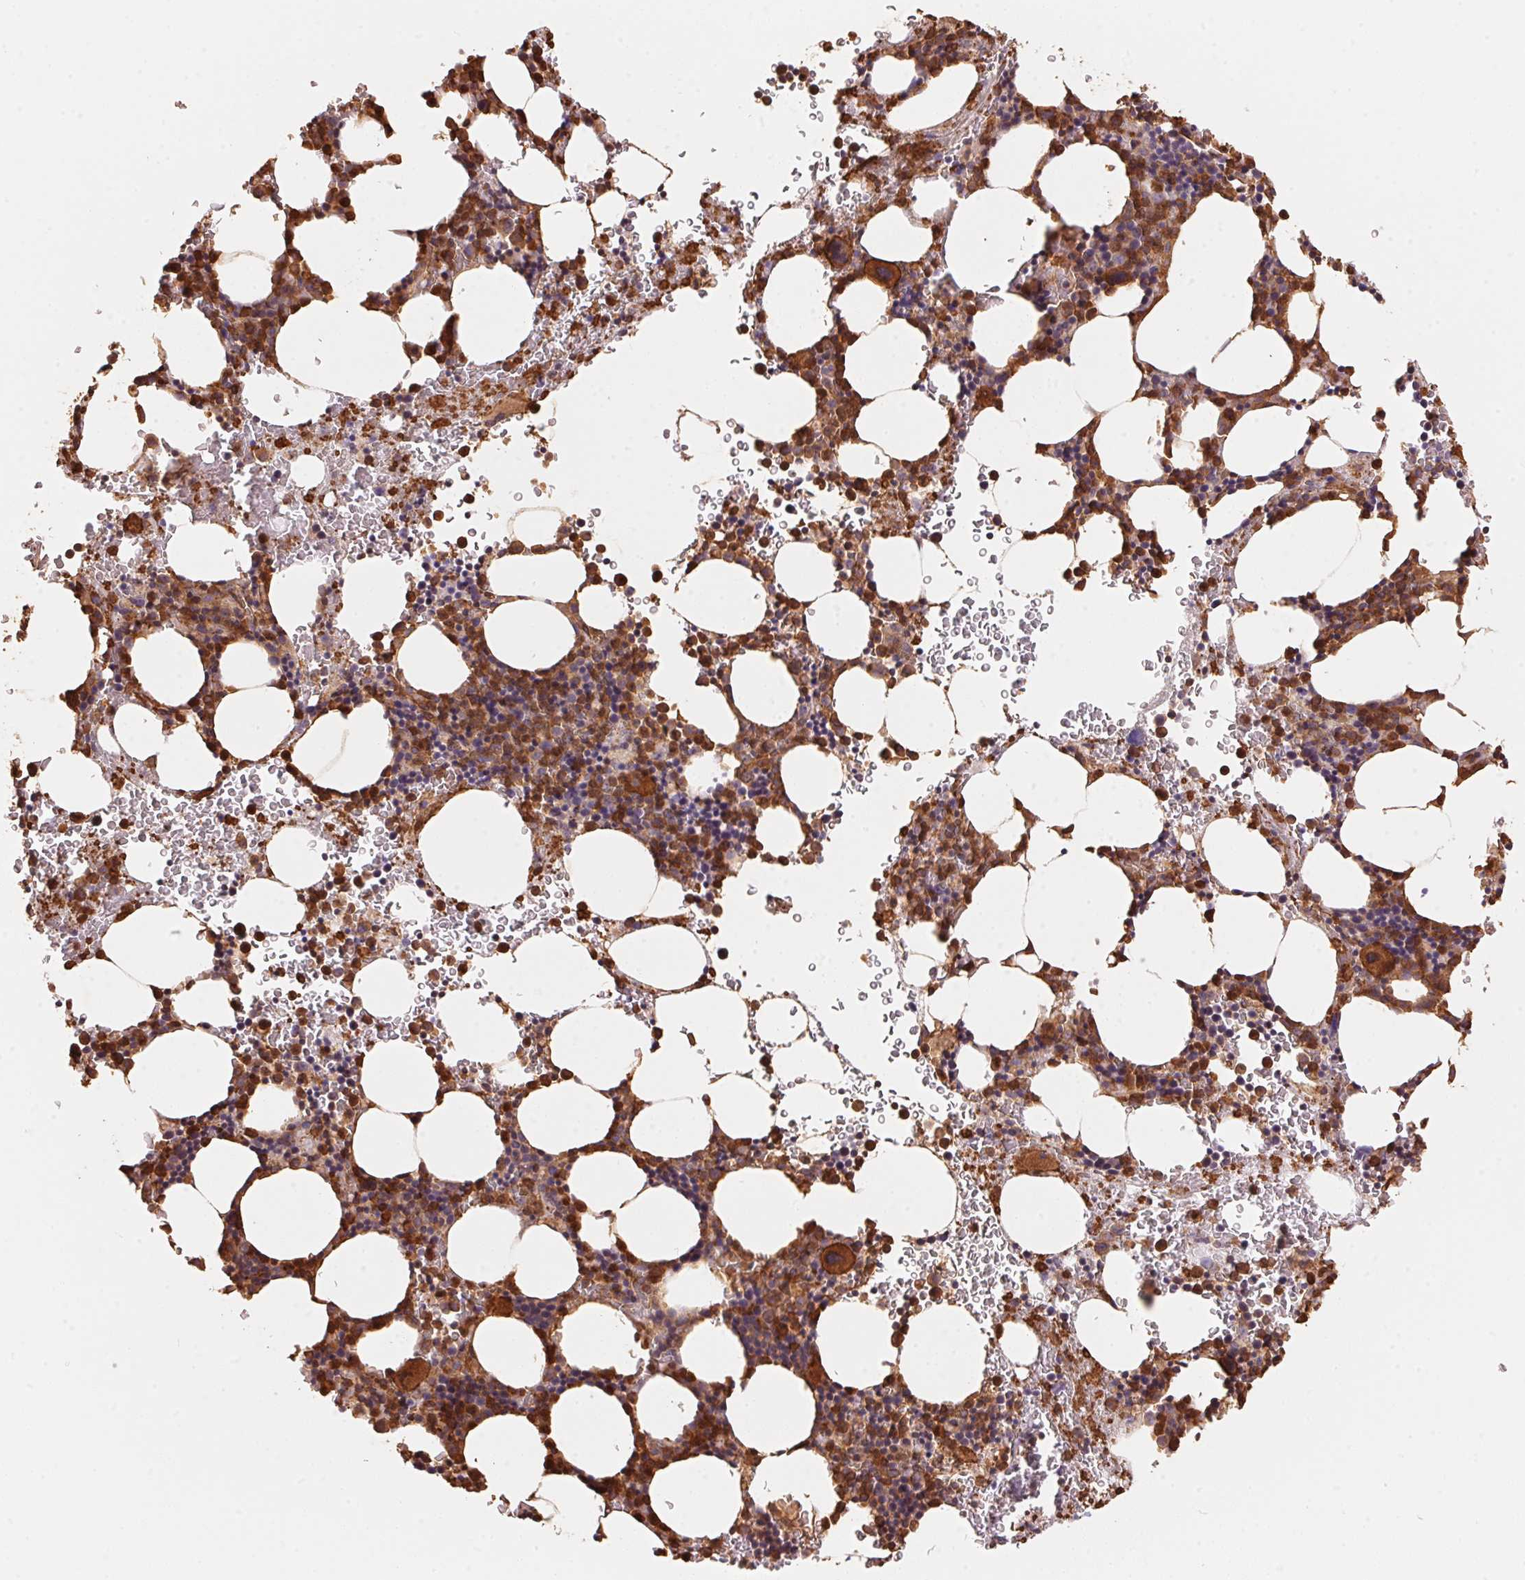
{"staining": {"intensity": "strong", "quantity": "25%-75%", "location": "cytoplasmic/membranous"}, "tissue": "bone marrow", "cell_type": "Hematopoietic cells", "image_type": "normal", "snomed": [{"axis": "morphology", "description": "Normal tissue, NOS"}, {"axis": "topography", "description": "Bone marrow"}], "caption": "IHC image of benign human bone marrow stained for a protein (brown), which demonstrates high levels of strong cytoplasmic/membranous staining in approximately 25%-75% of hematopoietic cells.", "gene": "FRAS1", "patient": {"sex": "male", "age": 77}}